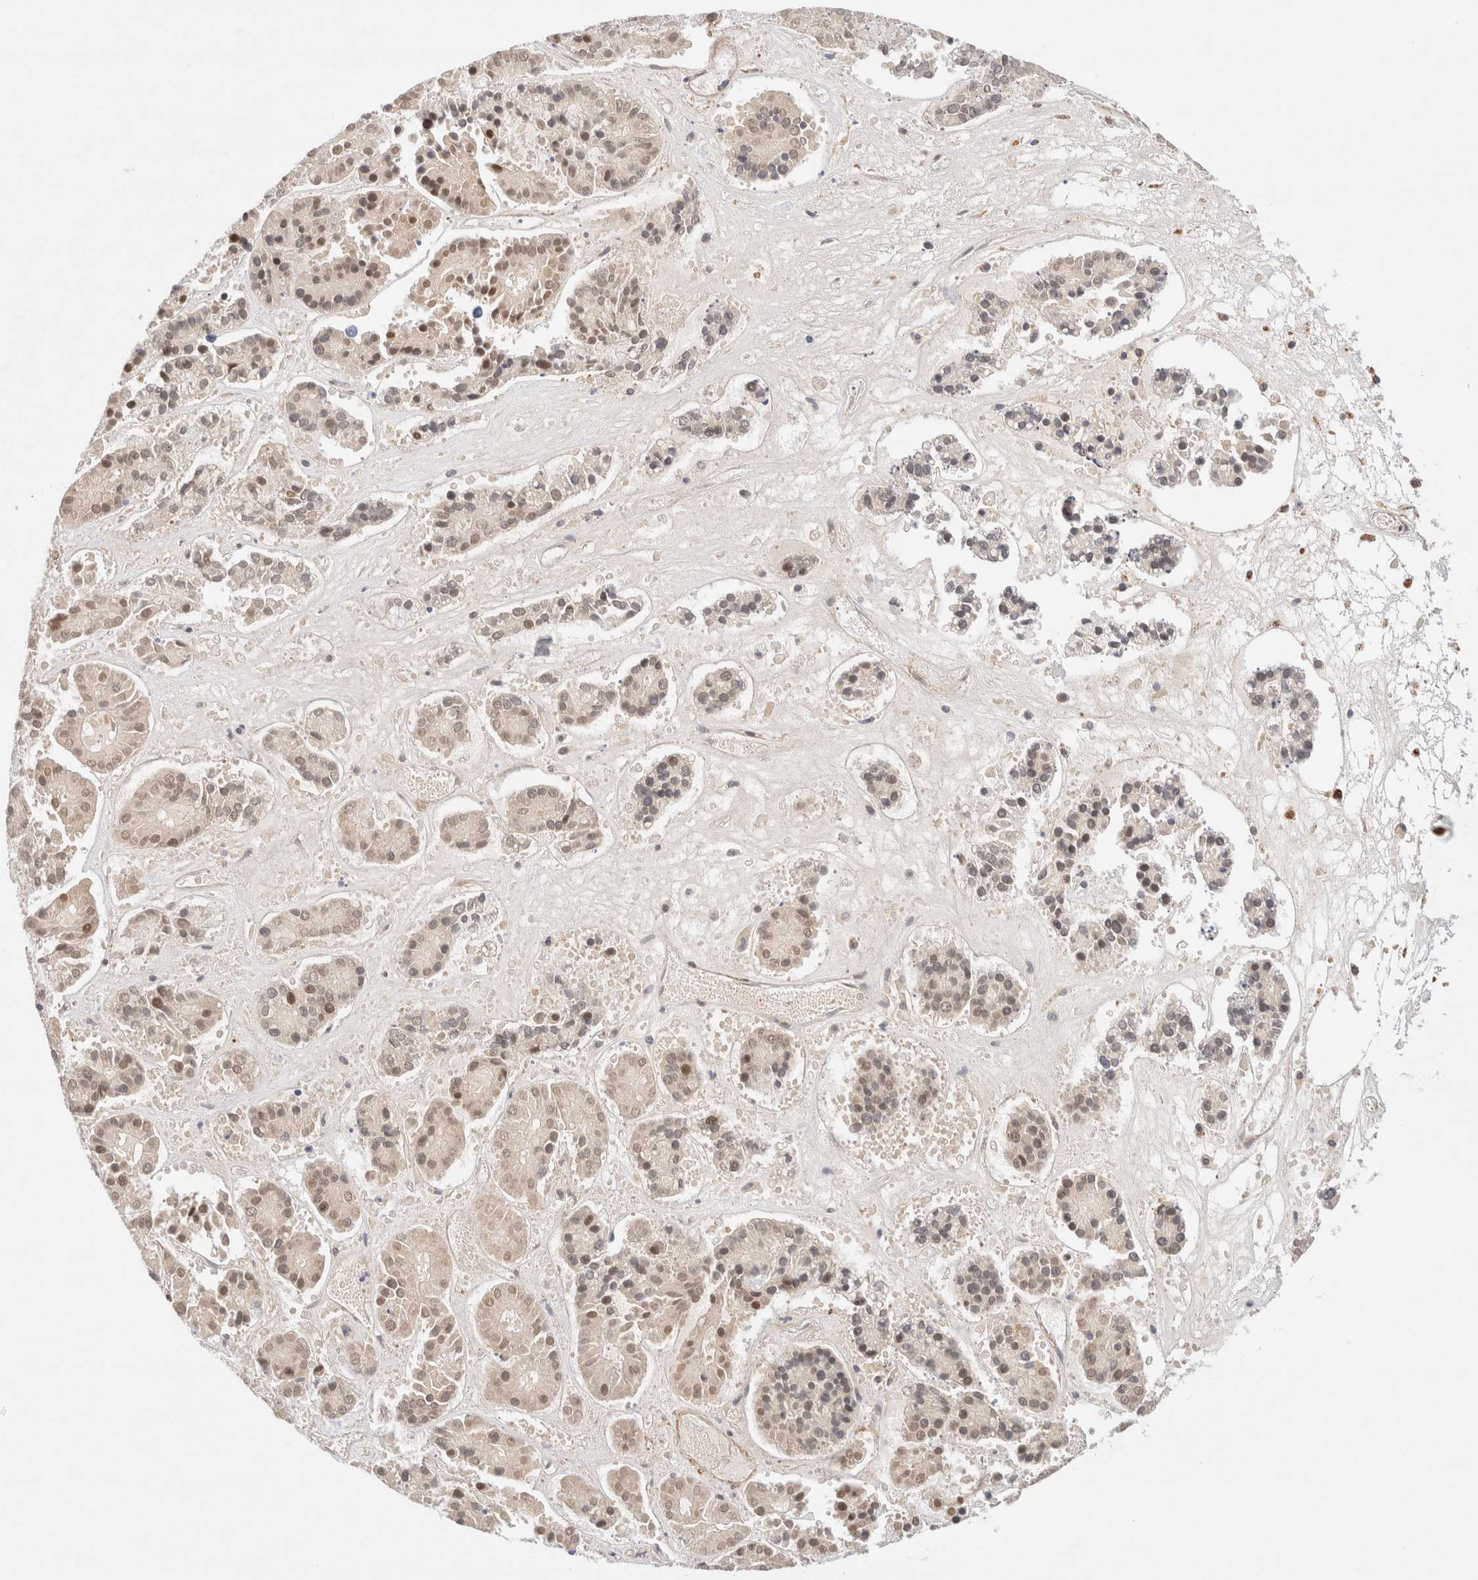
{"staining": {"intensity": "moderate", "quantity": "25%-75%", "location": "nuclear"}, "tissue": "pancreatic cancer", "cell_type": "Tumor cells", "image_type": "cancer", "snomed": [{"axis": "morphology", "description": "Adenocarcinoma, NOS"}, {"axis": "topography", "description": "Pancreas"}], "caption": "The histopathology image exhibits staining of pancreatic cancer, revealing moderate nuclear protein positivity (brown color) within tumor cells. (DAB (3,3'-diaminobenzidine) IHC, brown staining for protein, blue staining for nuclei).", "gene": "RRP15", "patient": {"sex": "male", "age": 50}}